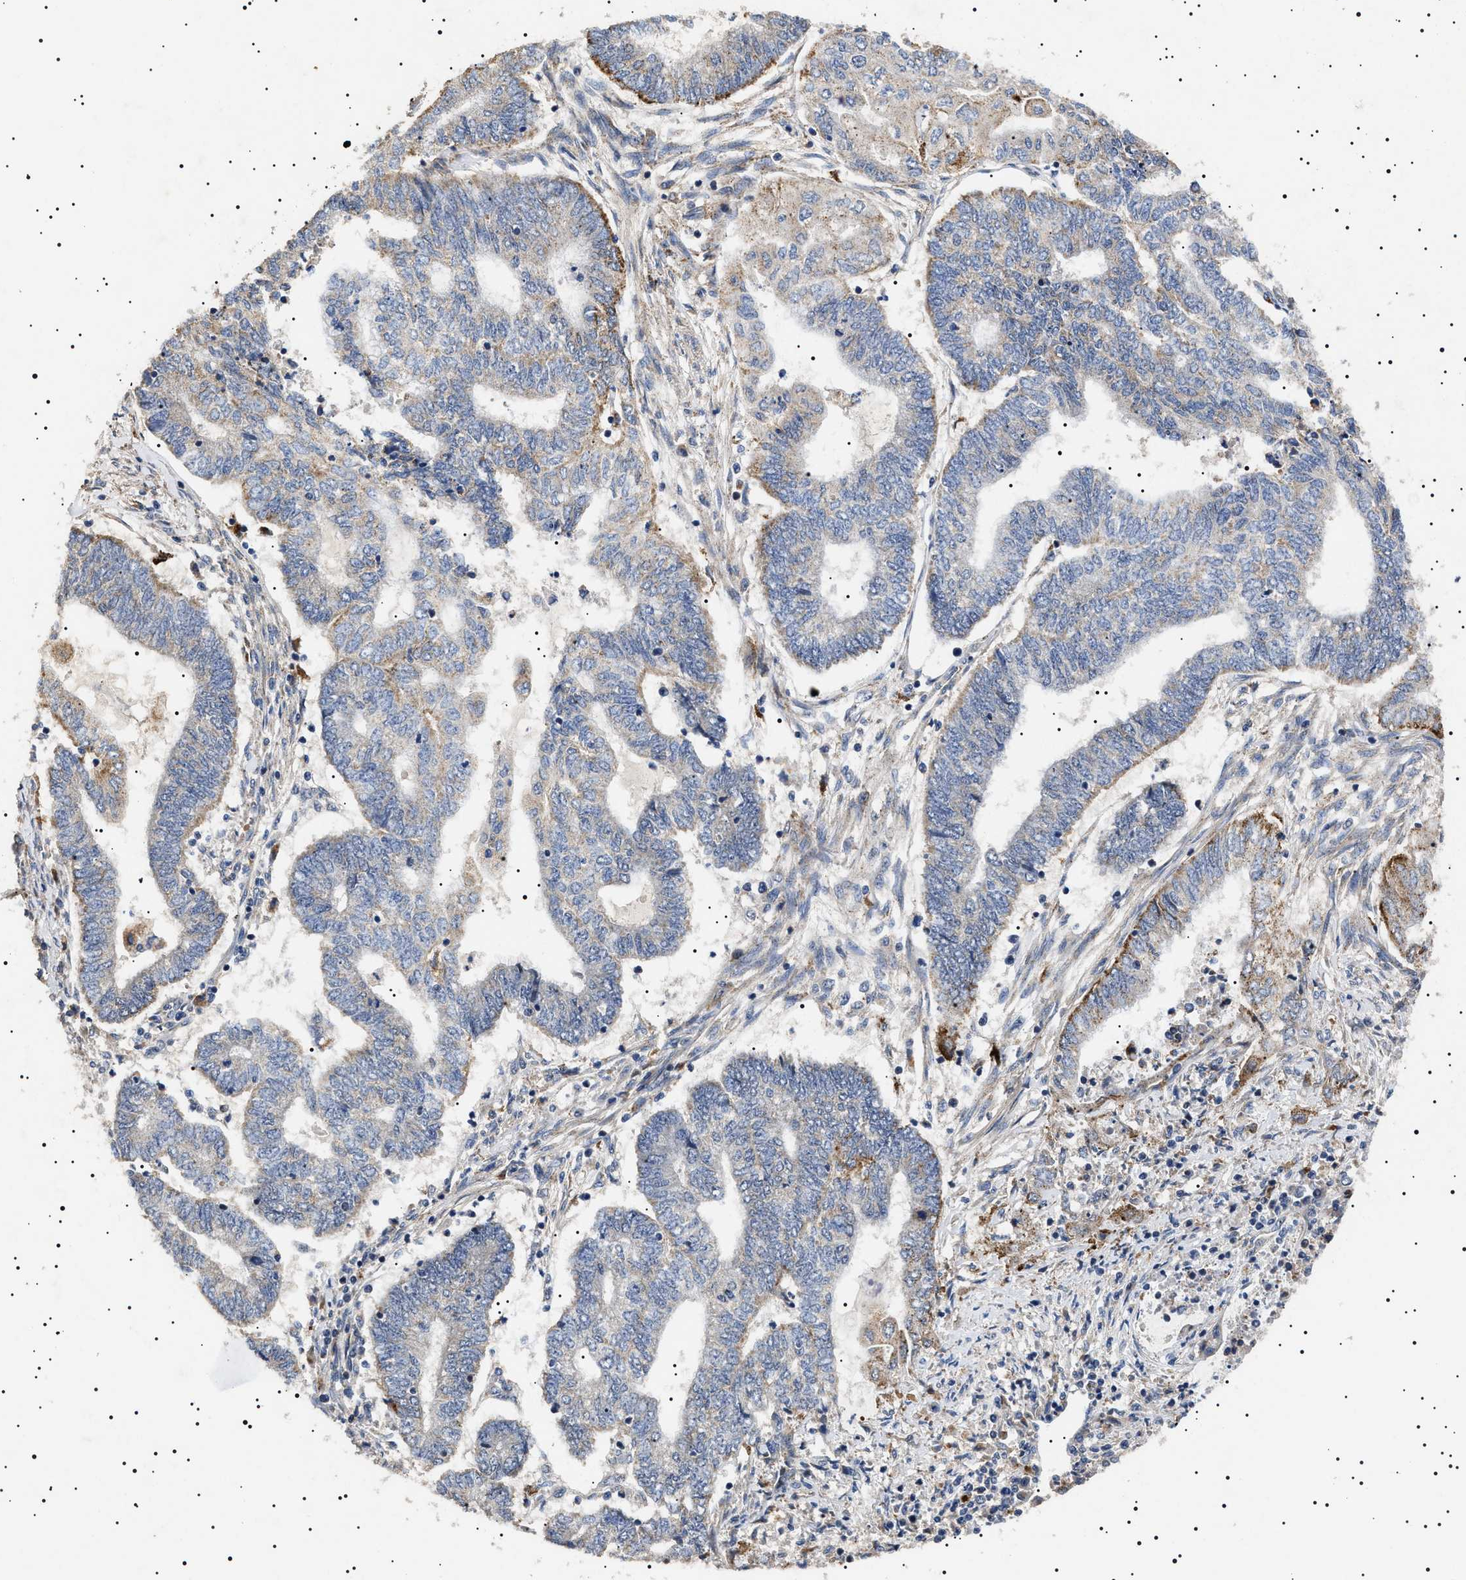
{"staining": {"intensity": "negative", "quantity": "none", "location": "none"}, "tissue": "endometrial cancer", "cell_type": "Tumor cells", "image_type": "cancer", "snomed": [{"axis": "morphology", "description": "Adenocarcinoma, NOS"}, {"axis": "topography", "description": "Uterus"}, {"axis": "topography", "description": "Endometrium"}], "caption": "High magnification brightfield microscopy of endometrial cancer (adenocarcinoma) stained with DAB (3,3'-diaminobenzidine) (brown) and counterstained with hematoxylin (blue): tumor cells show no significant staining.", "gene": "RAB34", "patient": {"sex": "female", "age": 70}}